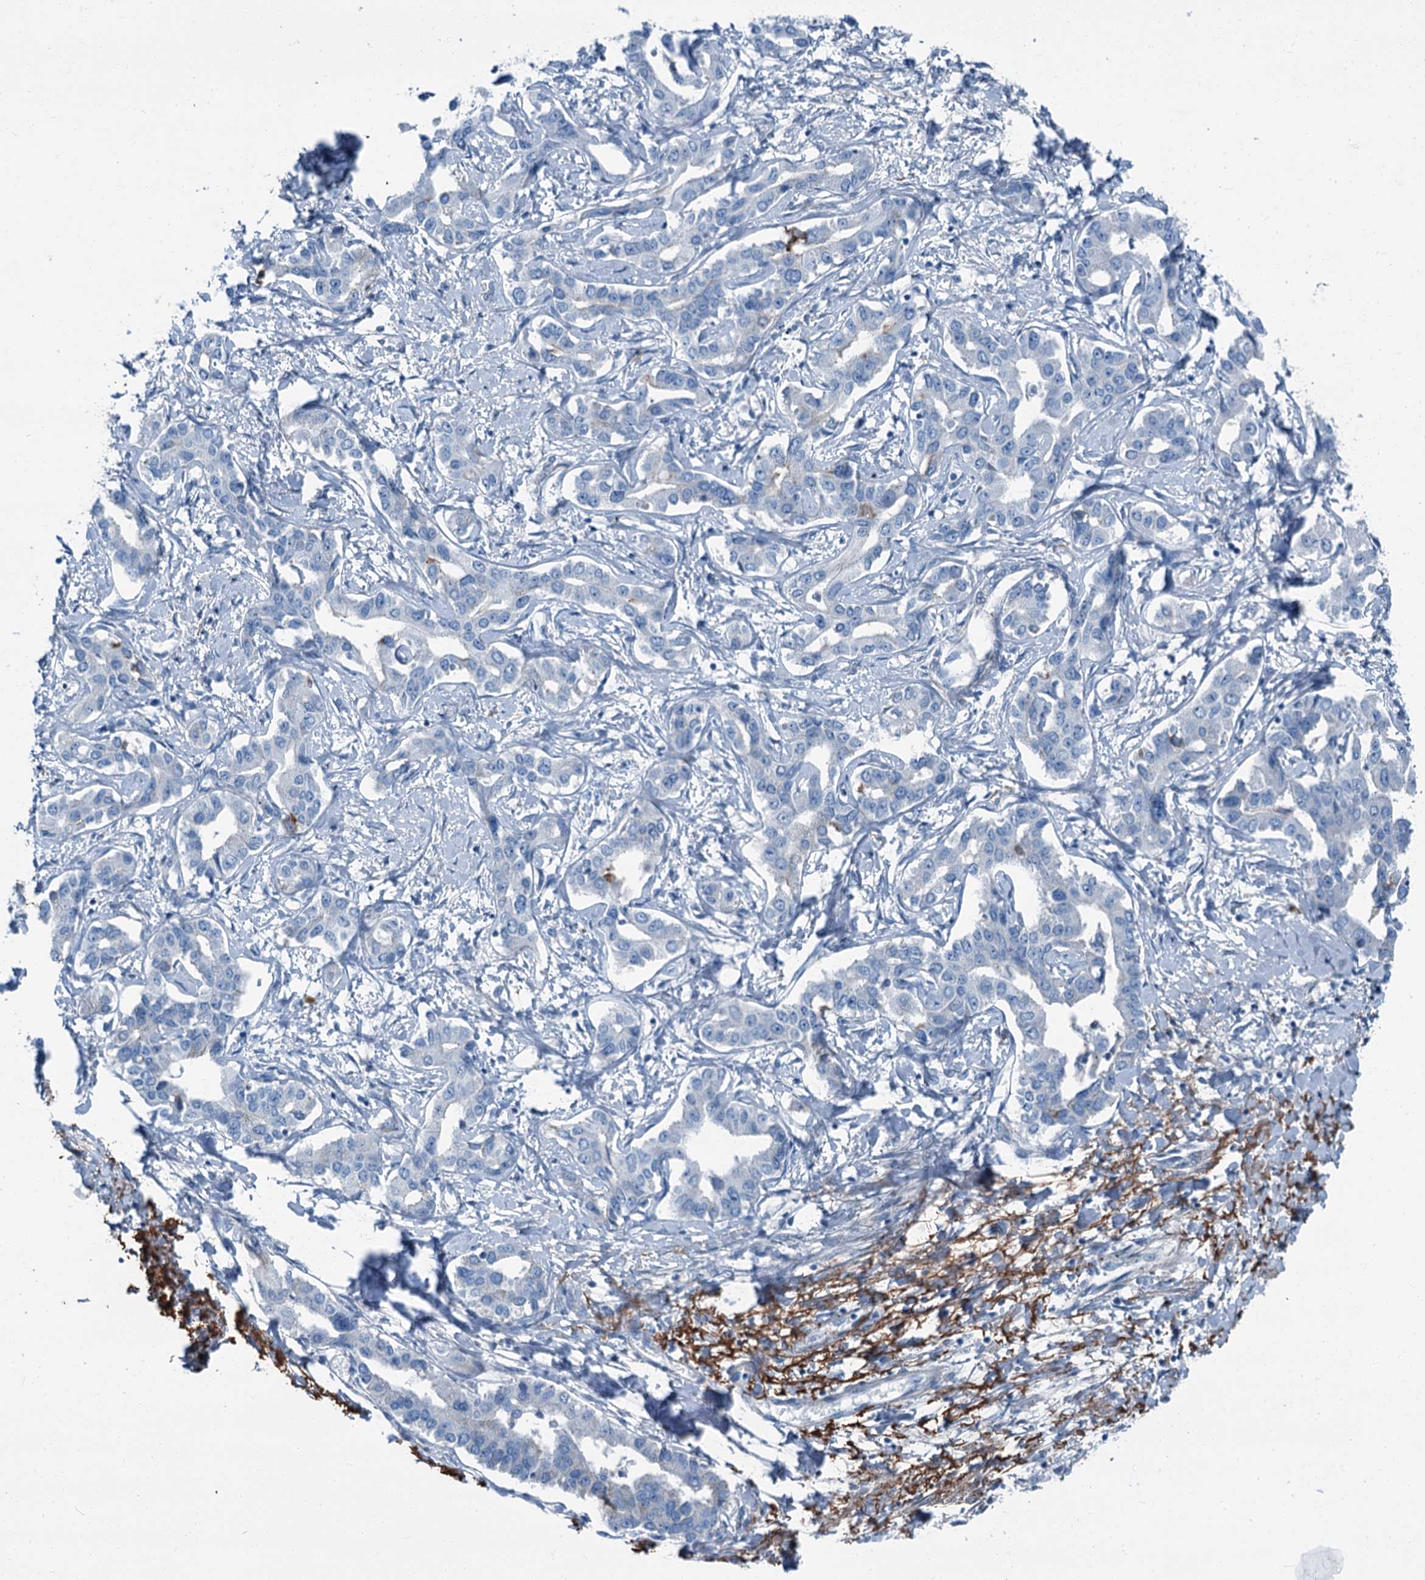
{"staining": {"intensity": "weak", "quantity": "<25%", "location": "cytoplasmic/membranous"}, "tissue": "liver cancer", "cell_type": "Tumor cells", "image_type": "cancer", "snomed": [{"axis": "morphology", "description": "Cholangiocarcinoma"}, {"axis": "topography", "description": "Liver"}], "caption": "The image shows no significant staining in tumor cells of cholangiocarcinoma (liver).", "gene": "AXL", "patient": {"sex": "male", "age": 59}}